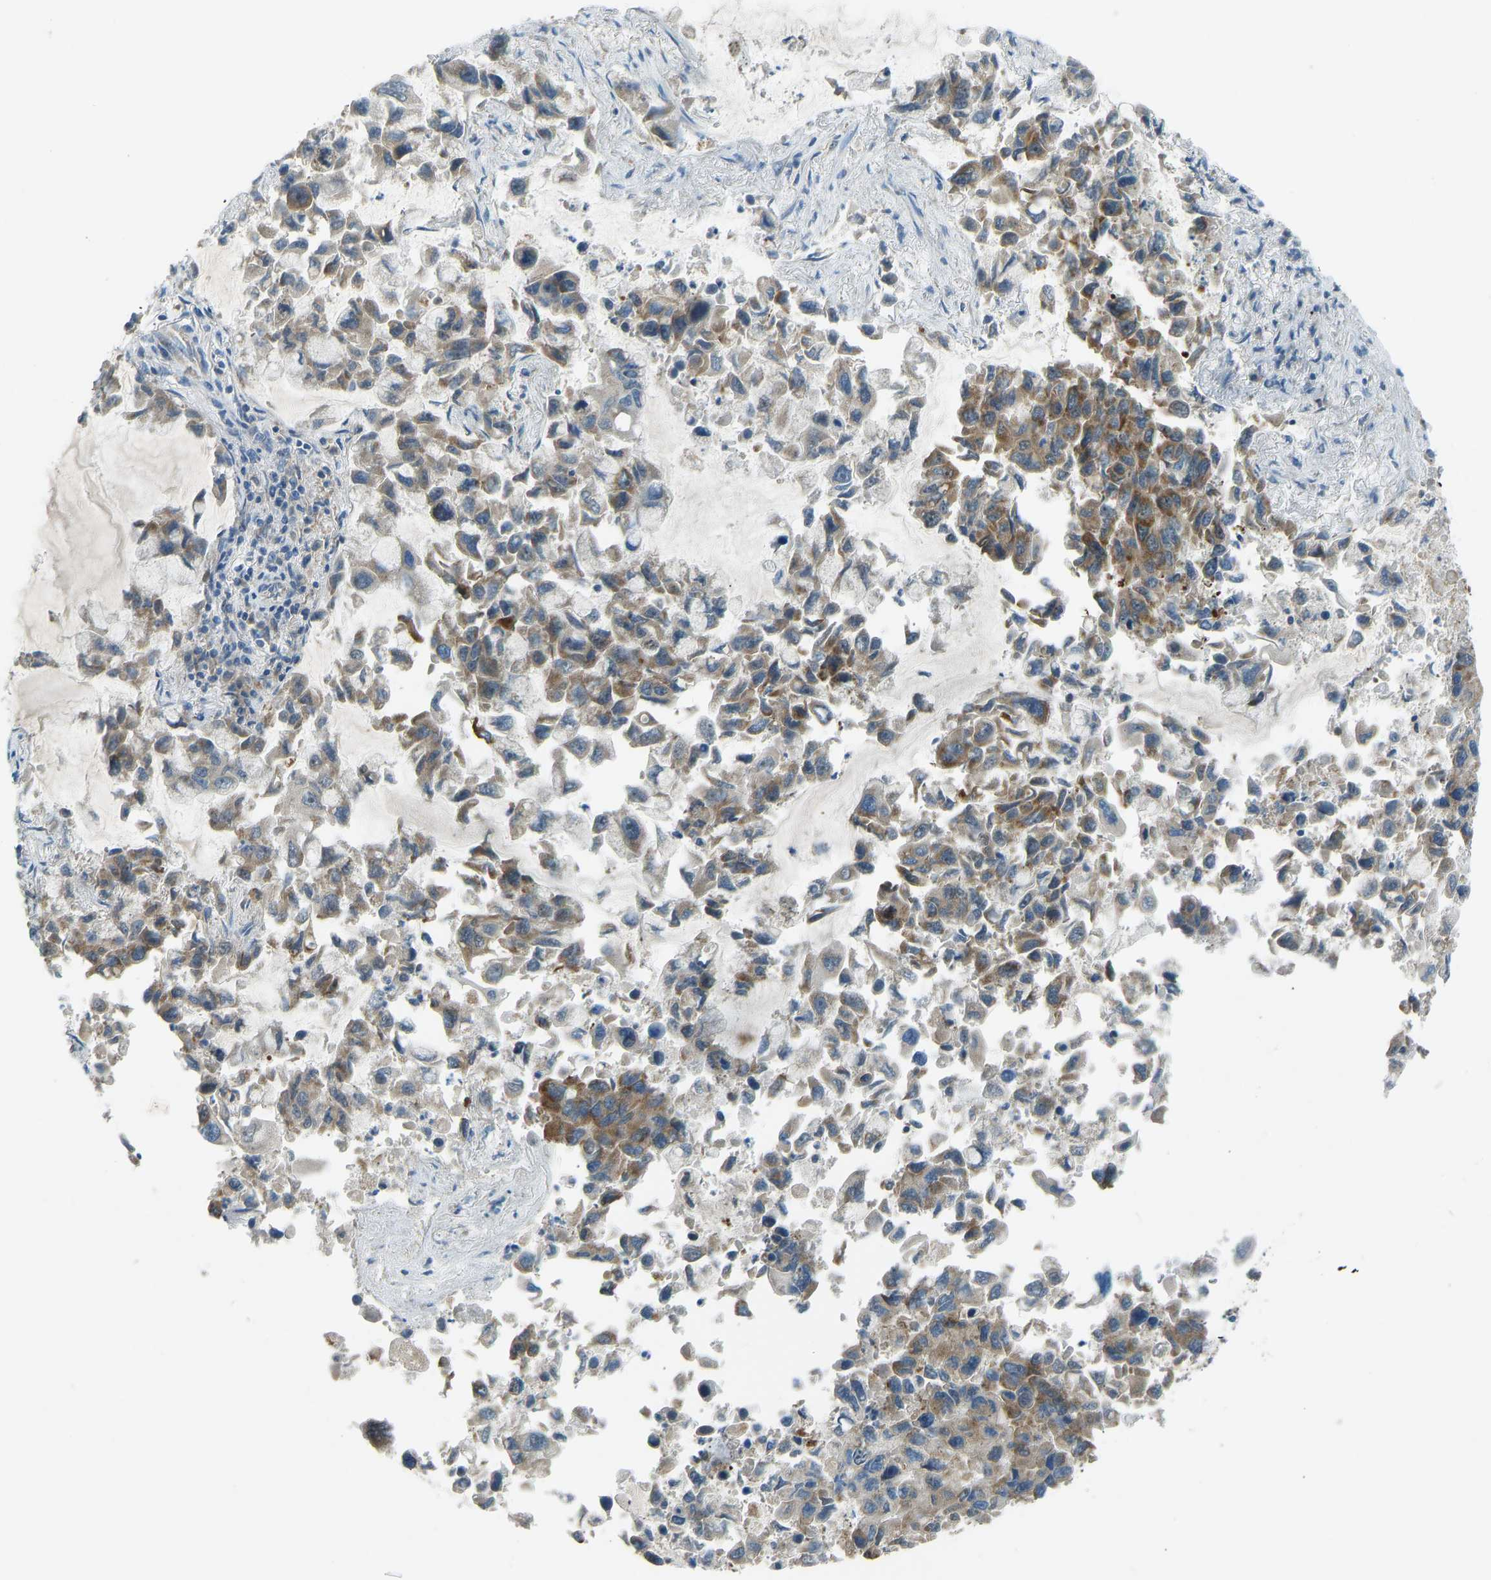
{"staining": {"intensity": "moderate", "quantity": ">75%", "location": "cytoplasmic/membranous"}, "tissue": "lung cancer", "cell_type": "Tumor cells", "image_type": "cancer", "snomed": [{"axis": "morphology", "description": "Adenocarcinoma, NOS"}, {"axis": "topography", "description": "Lung"}], "caption": "A high-resolution micrograph shows IHC staining of adenocarcinoma (lung), which shows moderate cytoplasmic/membranous positivity in approximately >75% of tumor cells.", "gene": "STAU2", "patient": {"sex": "male", "age": 64}}